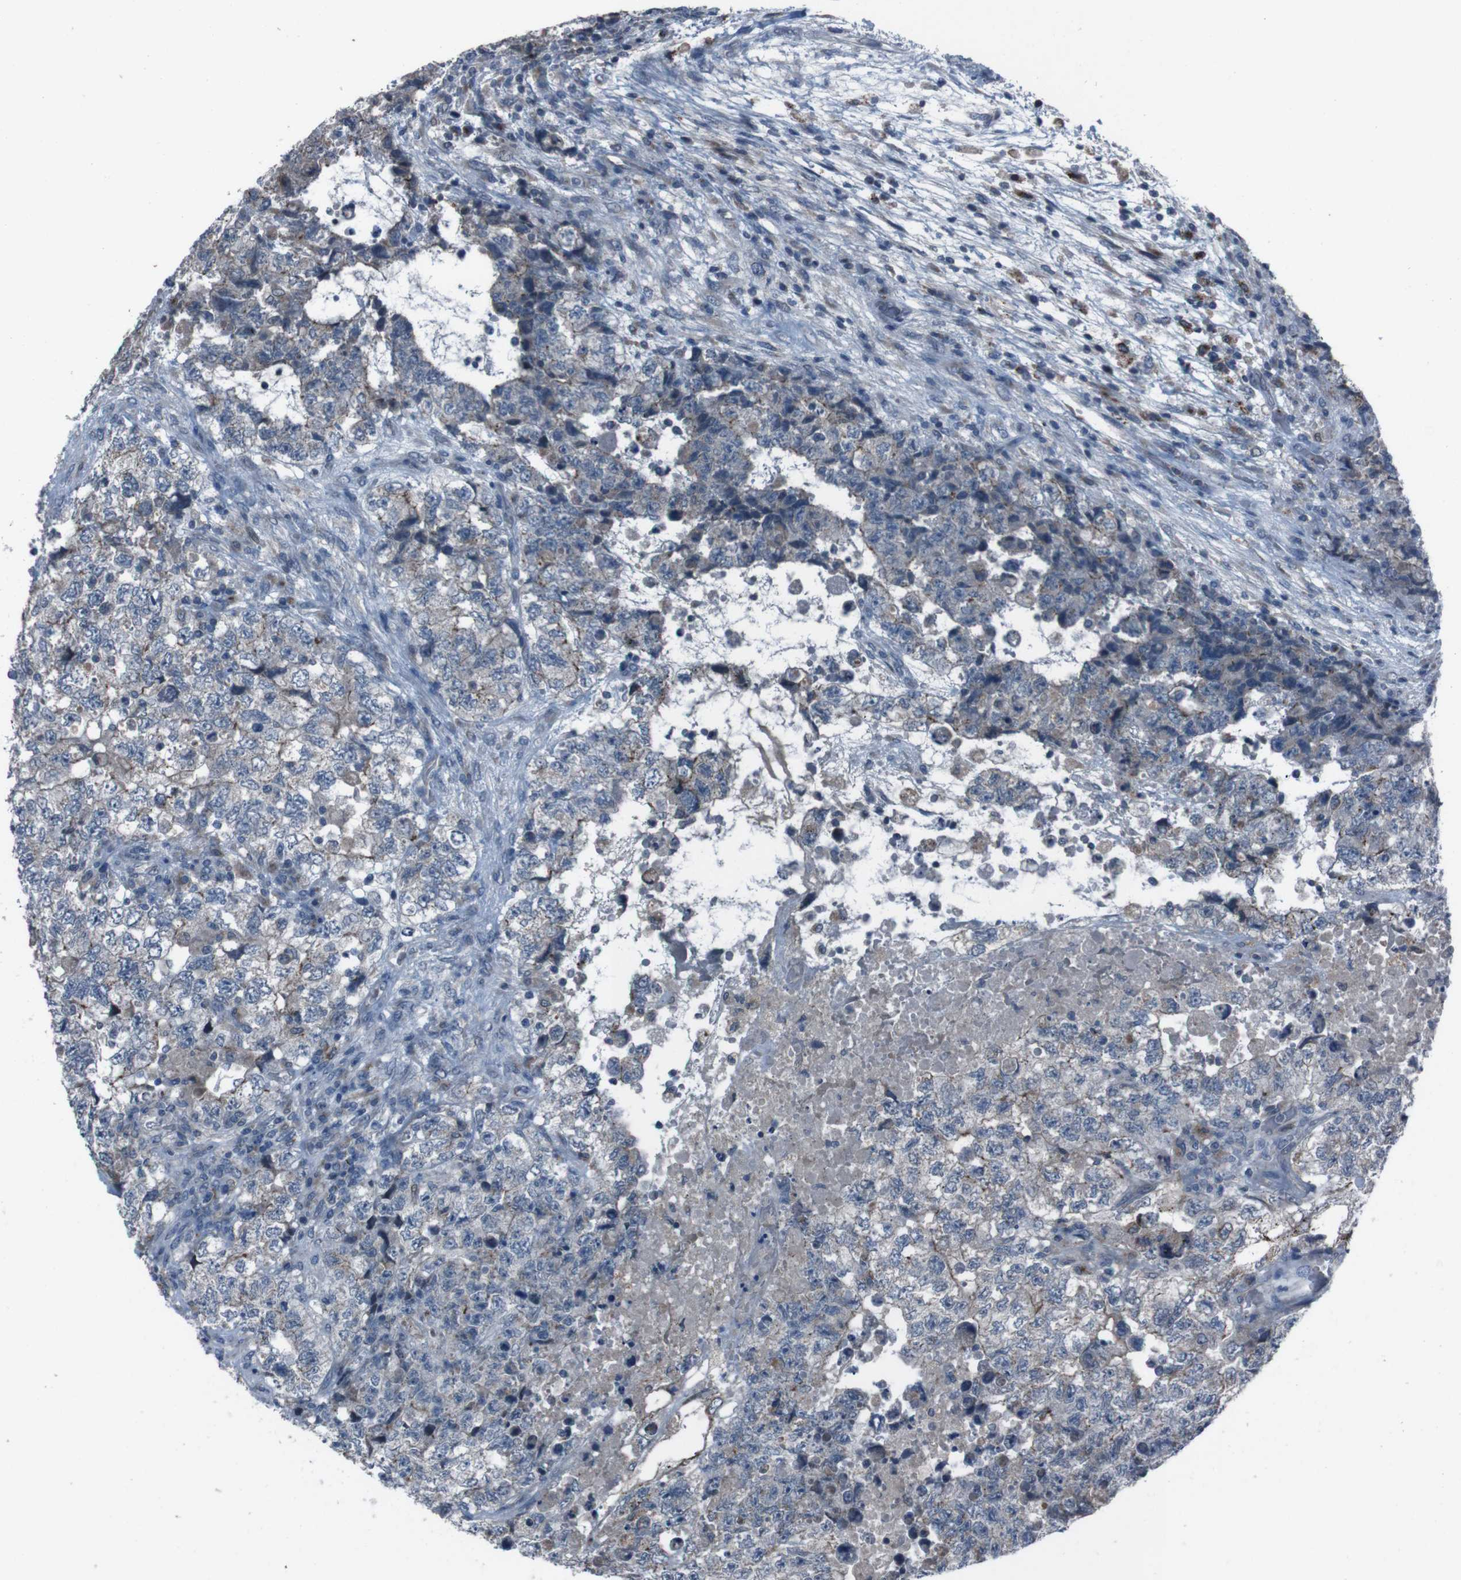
{"staining": {"intensity": "negative", "quantity": "none", "location": "none"}, "tissue": "testis cancer", "cell_type": "Tumor cells", "image_type": "cancer", "snomed": [{"axis": "morphology", "description": "Carcinoma, Embryonal, NOS"}, {"axis": "topography", "description": "Testis"}], "caption": "There is no significant positivity in tumor cells of testis embryonal carcinoma.", "gene": "EFNA5", "patient": {"sex": "male", "age": 36}}